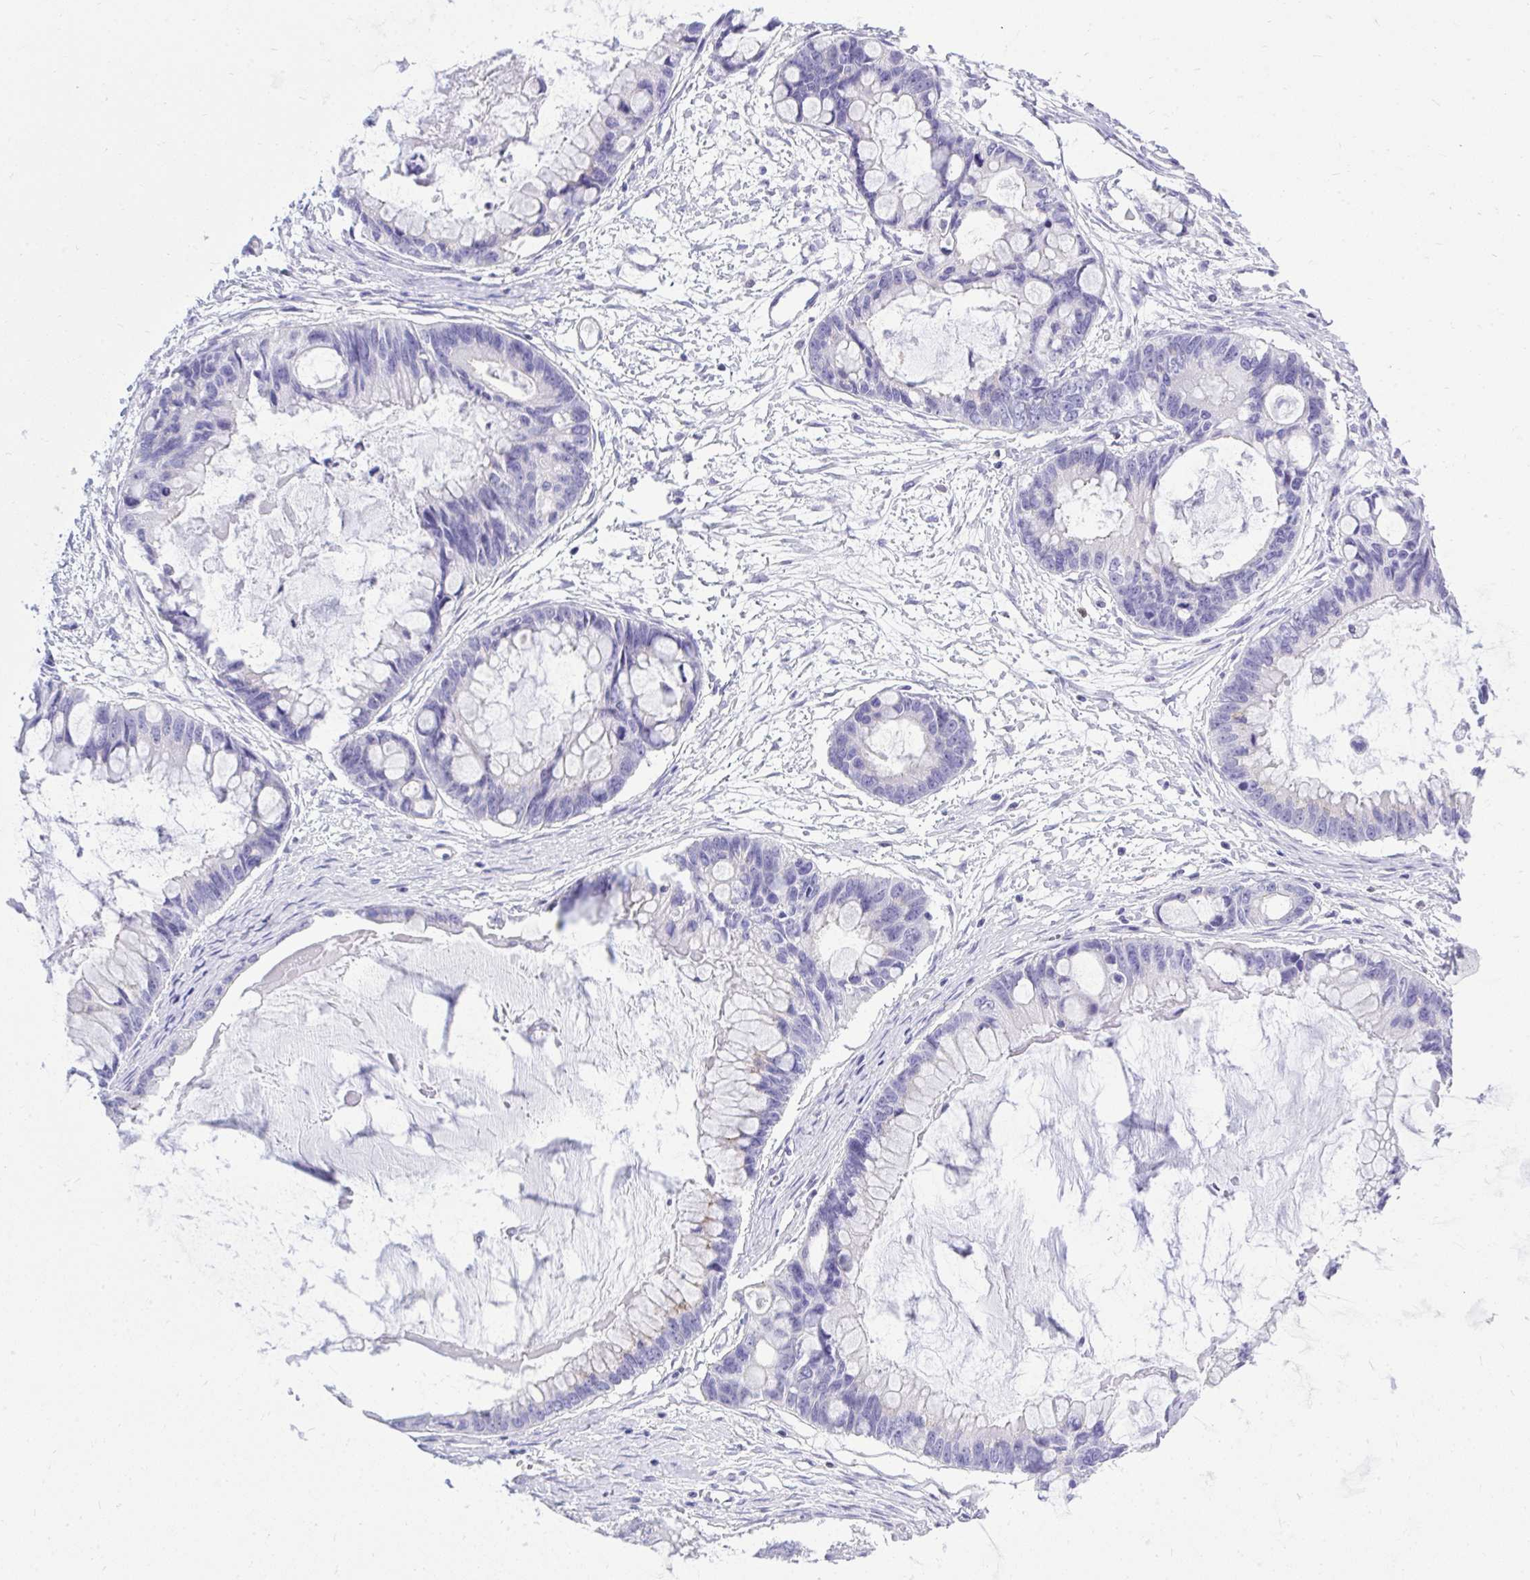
{"staining": {"intensity": "negative", "quantity": "none", "location": "none"}, "tissue": "ovarian cancer", "cell_type": "Tumor cells", "image_type": "cancer", "snomed": [{"axis": "morphology", "description": "Cystadenocarcinoma, mucinous, NOS"}, {"axis": "topography", "description": "Ovary"}], "caption": "Immunohistochemistry (IHC) of human mucinous cystadenocarcinoma (ovarian) displays no positivity in tumor cells.", "gene": "PSD", "patient": {"sex": "female", "age": 63}}